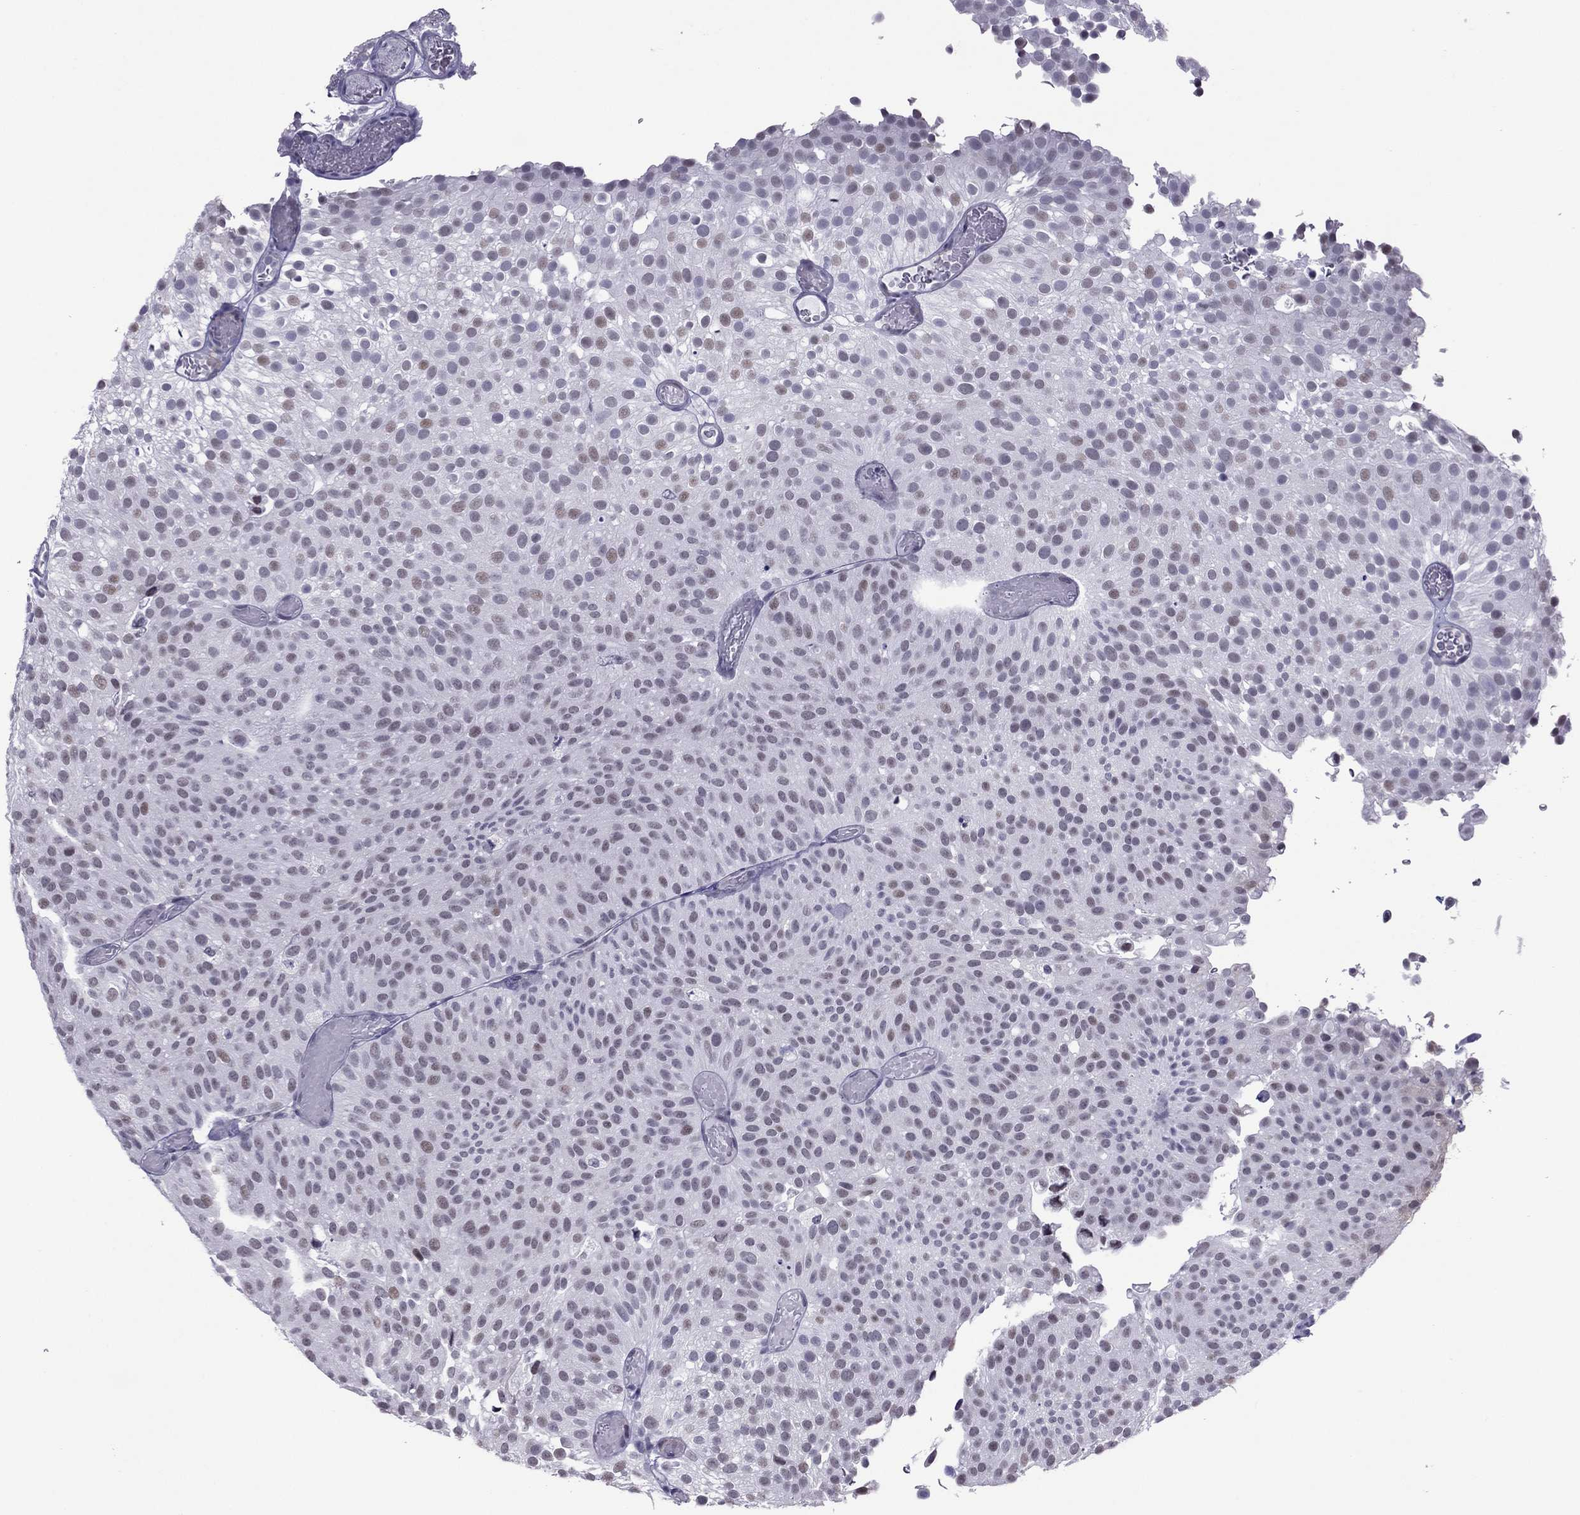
{"staining": {"intensity": "negative", "quantity": "none", "location": "none"}, "tissue": "urothelial cancer", "cell_type": "Tumor cells", "image_type": "cancer", "snomed": [{"axis": "morphology", "description": "Urothelial carcinoma, Low grade"}, {"axis": "topography", "description": "Urinary bladder"}], "caption": "This photomicrograph is of low-grade urothelial carcinoma stained with IHC to label a protein in brown with the nuclei are counter-stained blue. There is no positivity in tumor cells.", "gene": "ZNF646", "patient": {"sex": "male", "age": 78}}